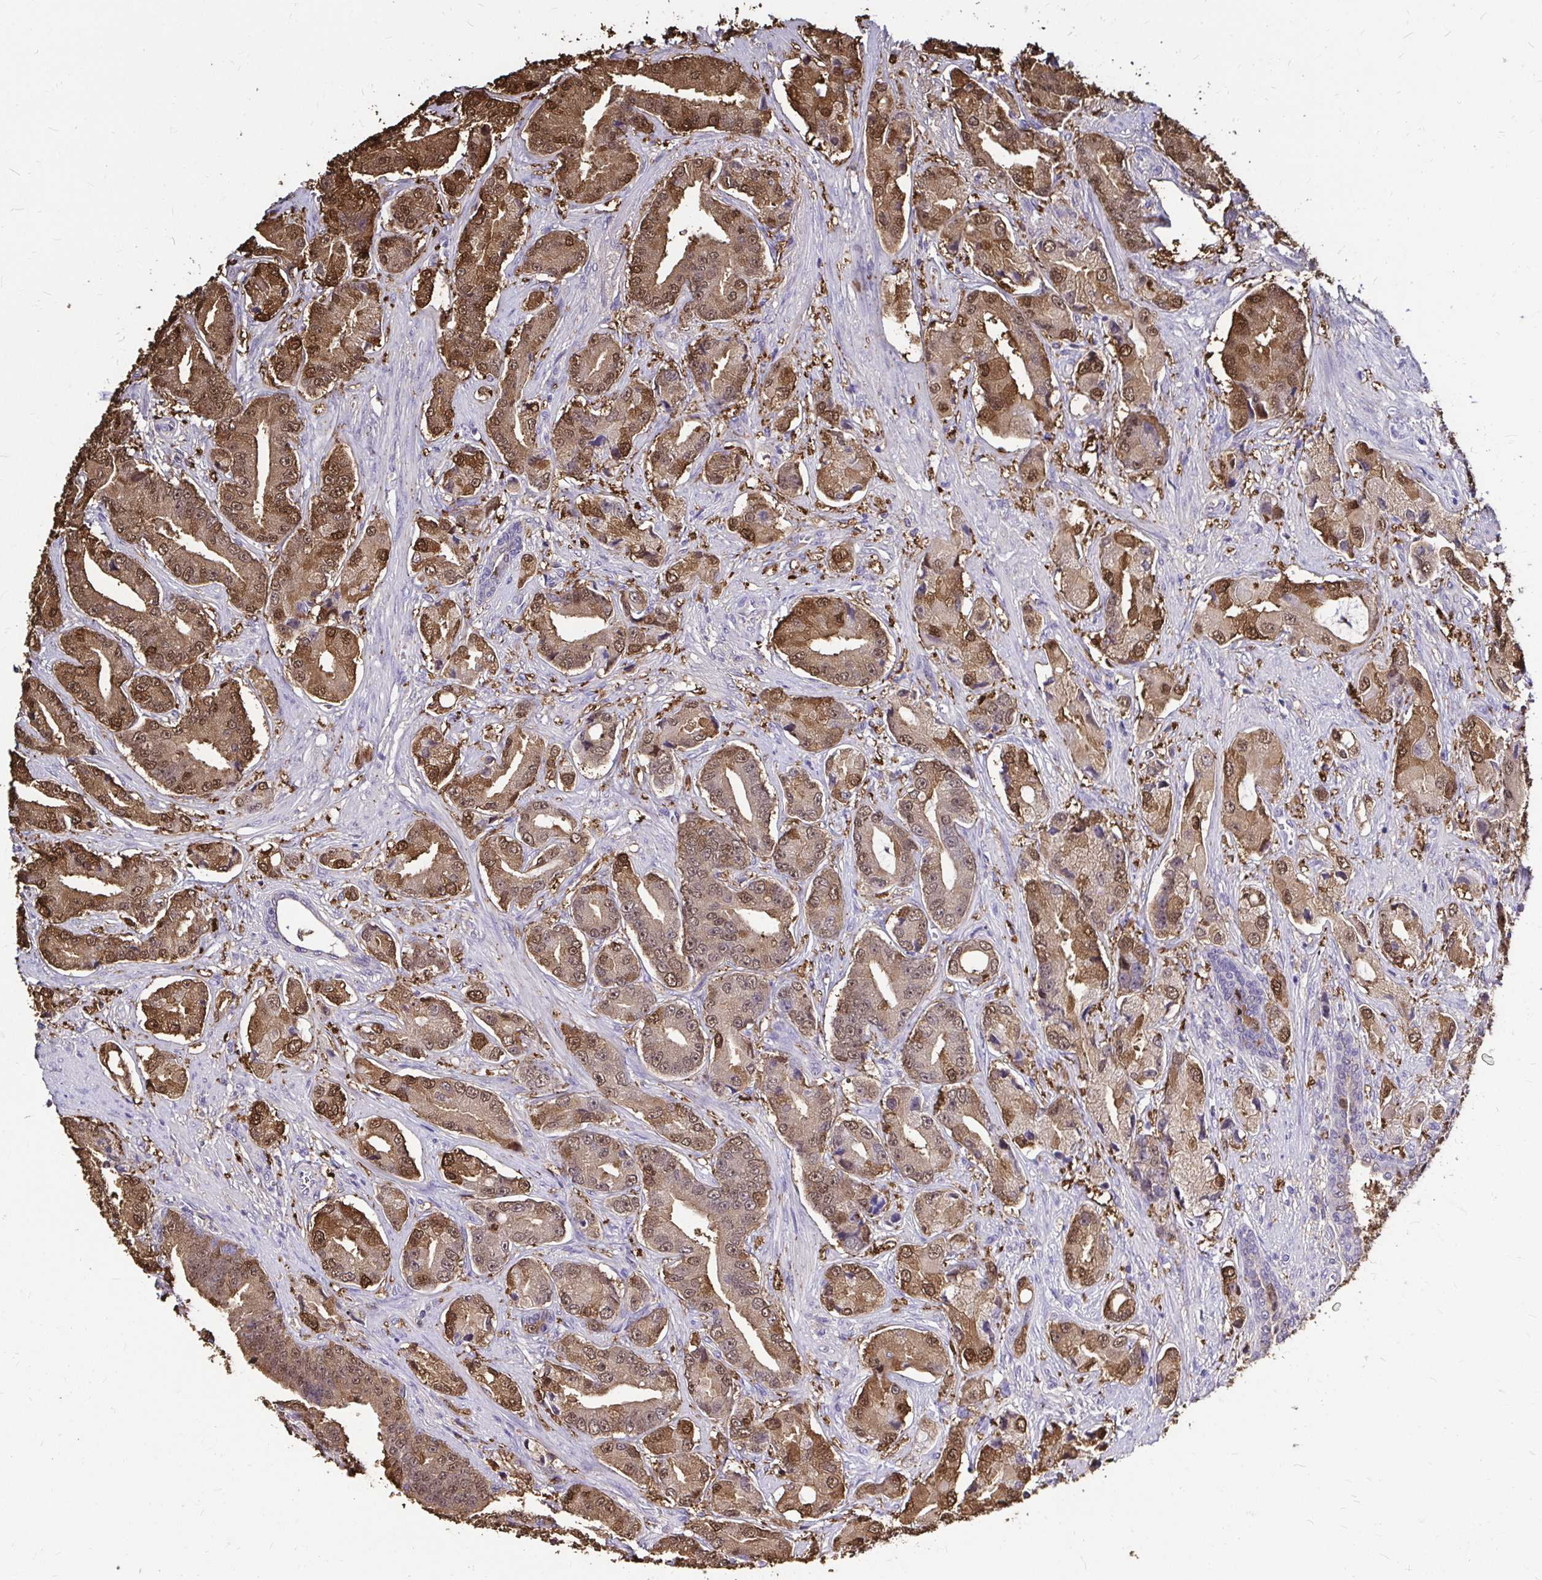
{"staining": {"intensity": "moderate", "quantity": ">75%", "location": "cytoplasmic/membranous,nuclear"}, "tissue": "prostate cancer", "cell_type": "Tumor cells", "image_type": "cancer", "snomed": [{"axis": "morphology", "description": "Adenocarcinoma, High grade"}, {"axis": "topography", "description": "Prostate and seminal vesicle, NOS"}], "caption": "Protein expression analysis of human prostate cancer reveals moderate cytoplasmic/membranous and nuclear staining in about >75% of tumor cells.", "gene": "IDH1", "patient": {"sex": "male", "age": 61}}